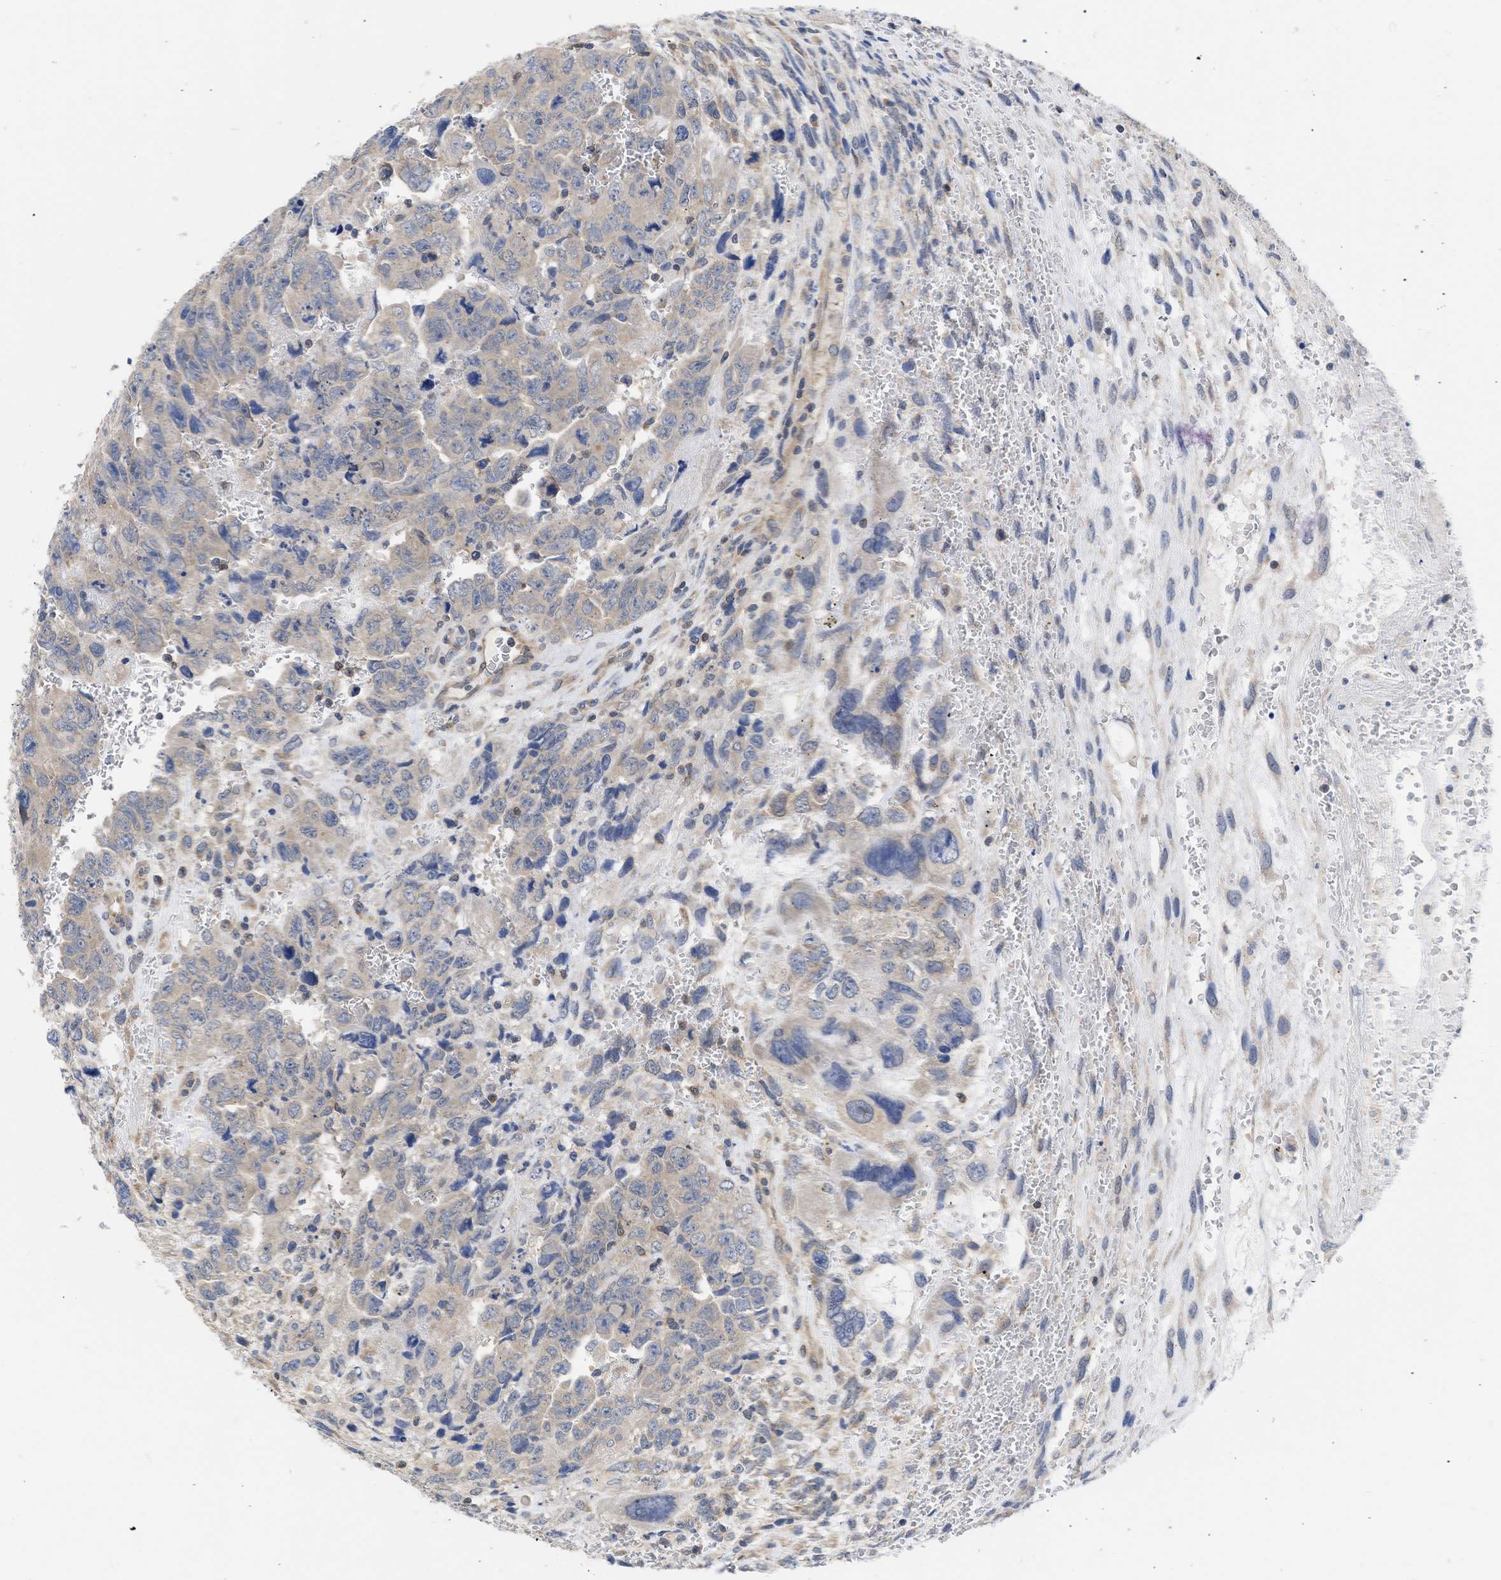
{"staining": {"intensity": "negative", "quantity": "none", "location": "none"}, "tissue": "testis cancer", "cell_type": "Tumor cells", "image_type": "cancer", "snomed": [{"axis": "morphology", "description": "Carcinoma, Embryonal, NOS"}, {"axis": "topography", "description": "Testis"}], "caption": "Testis embryonal carcinoma stained for a protein using IHC displays no positivity tumor cells.", "gene": "MAP2K3", "patient": {"sex": "male", "age": 28}}